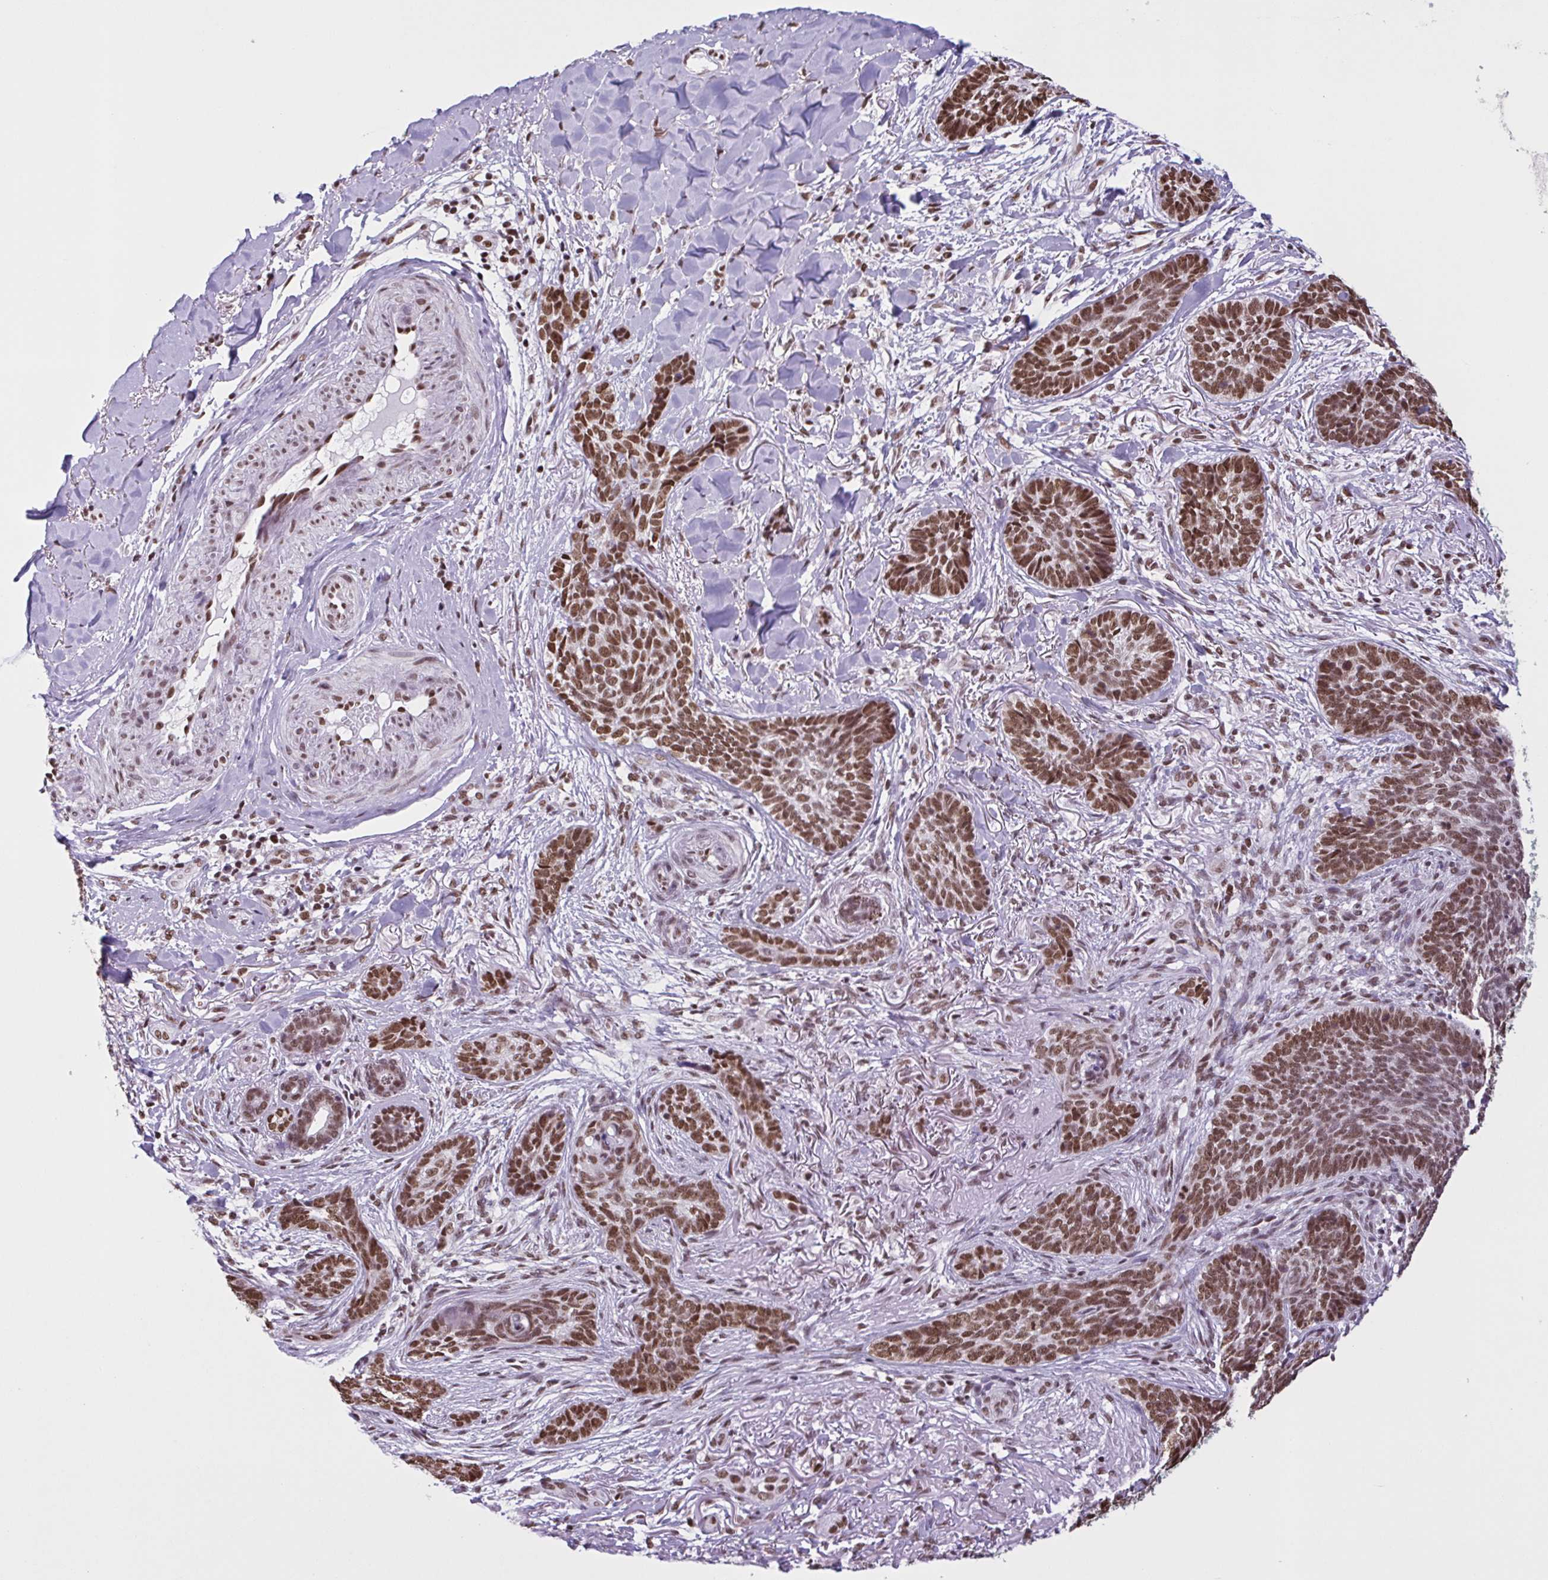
{"staining": {"intensity": "moderate", "quantity": ">75%", "location": "nuclear"}, "tissue": "skin cancer", "cell_type": "Tumor cells", "image_type": "cancer", "snomed": [{"axis": "morphology", "description": "Basal cell carcinoma"}, {"axis": "topography", "description": "Skin"}, {"axis": "topography", "description": "Skin of face"}], "caption": "A medium amount of moderate nuclear expression is appreciated in about >75% of tumor cells in basal cell carcinoma (skin) tissue.", "gene": "TIMM21", "patient": {"sex": "male", "age": 88}}